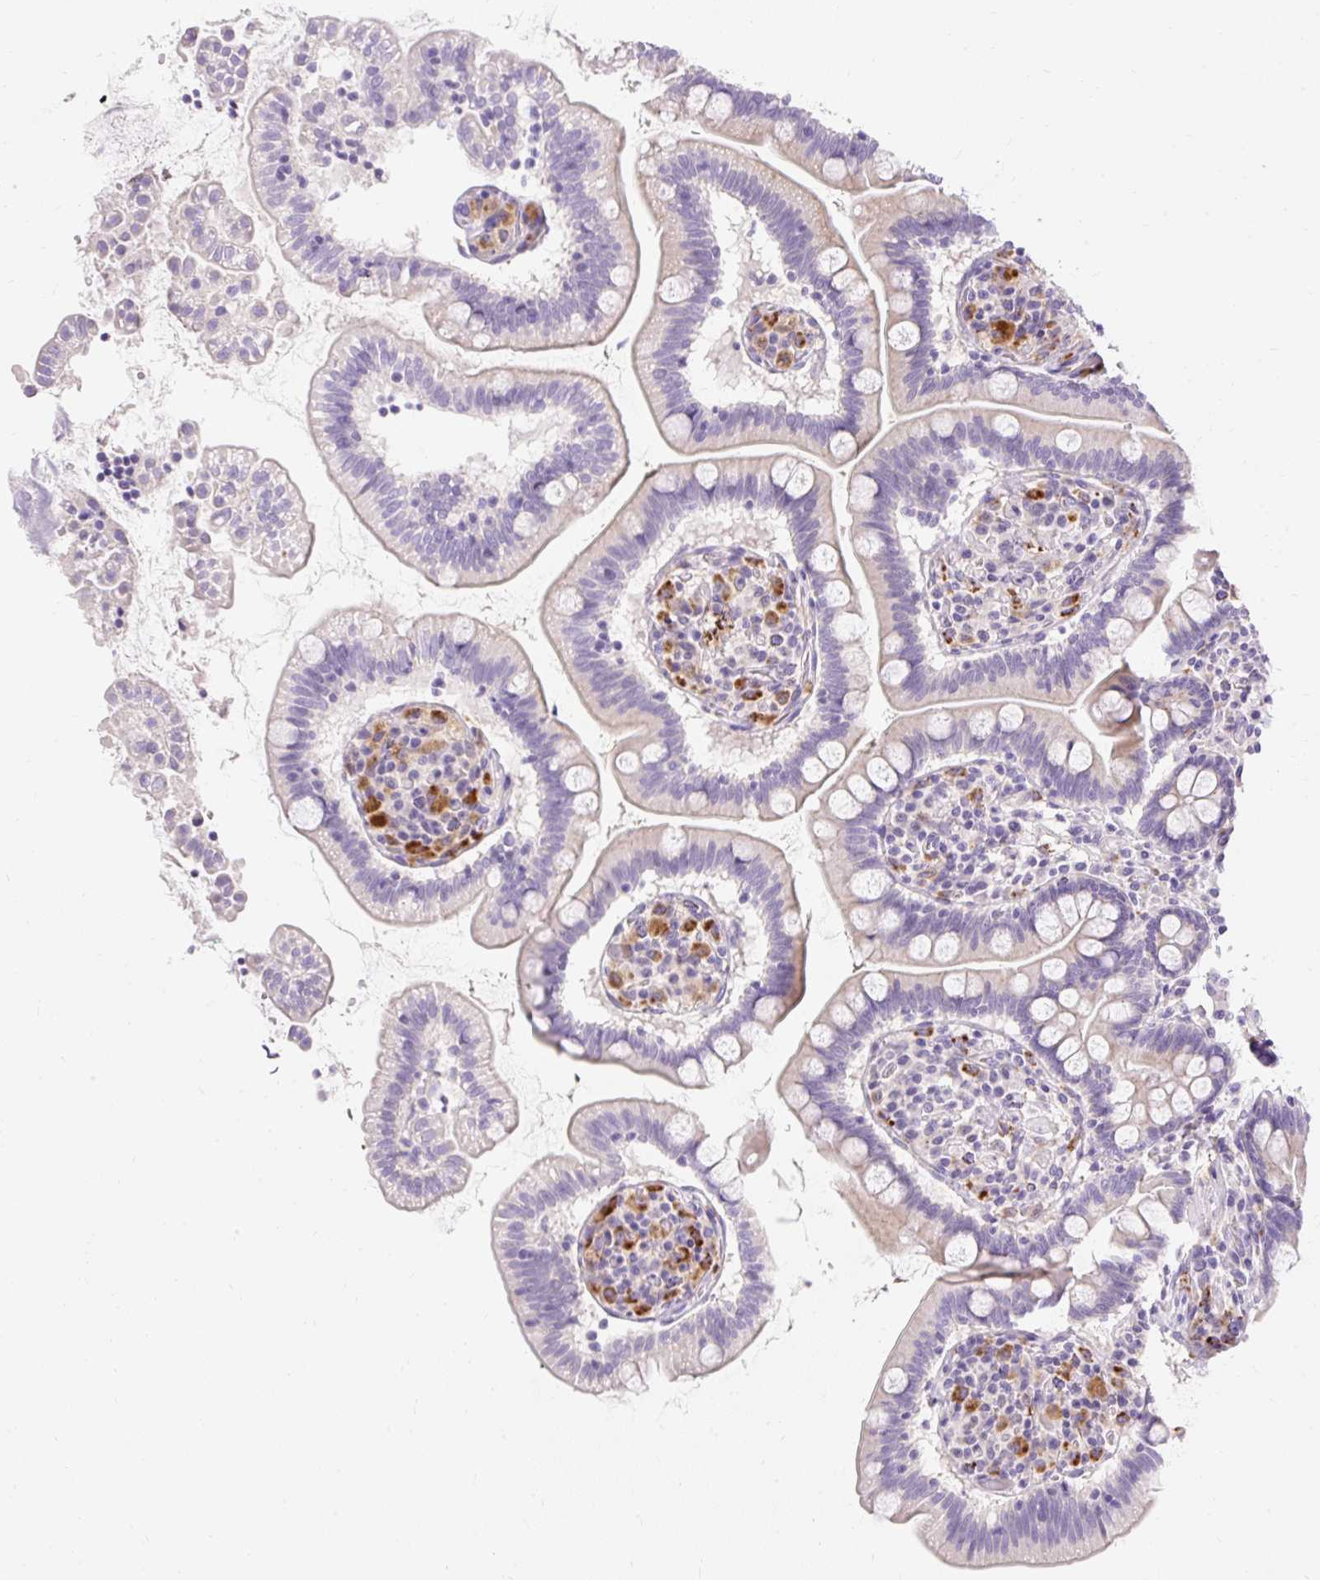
{"staining": {"intensity": "weak", "quantity": "<25%", "location": "cytoplasmic/membranous"}, "tissue": "small intestine", "cell_type": "Glandular cells", "image_type": "normal", "snomed": [{"axis": "morphology", "description": "Normal tissue, NOS"}, {"axis": "topography", "description": "Small intestine"}], "caption": "Small intestine stained for a protein using IHC demonstrates no expression glandular cells.", "gene": "TMEM150C", "patient": {"sex": "female", "age": 64}}